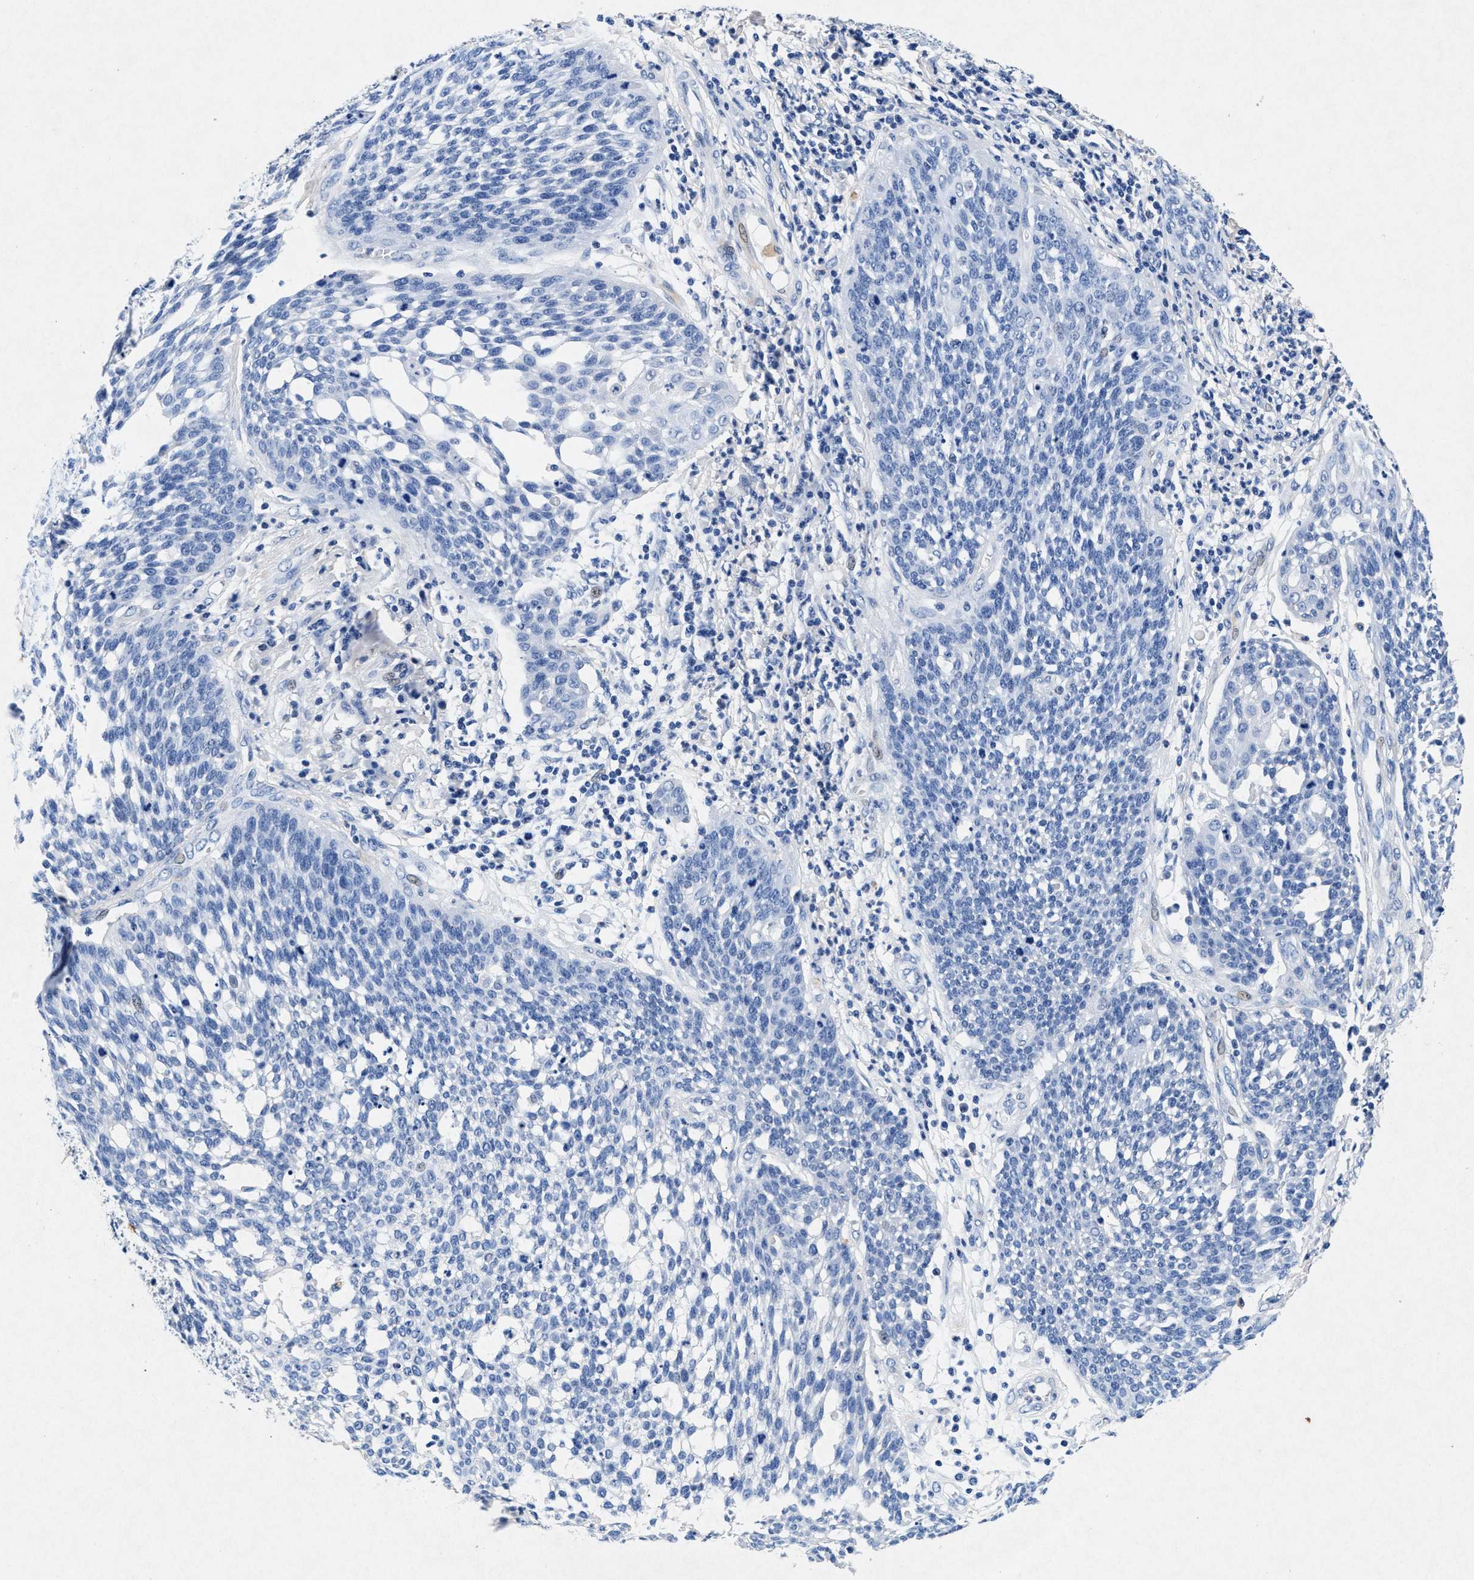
{"staining": {"intensity": "negative", "quantity": "none", "location": "none"}, "tissue": "cervical cancer", "cell_type": "Tumor cells", "image_type": "cancer", "snomed": [{"axis": "morphology", "description": "Squamous cell carcinoma, NOS"}, {"axis": "topography", "description": "Cervix"}], "caption": "Tumor cells are negative for protein expression in human cervical squamous cell carcinoma.", "gene": "MAP6", "patient": {"sex": "female", "age": 34}}